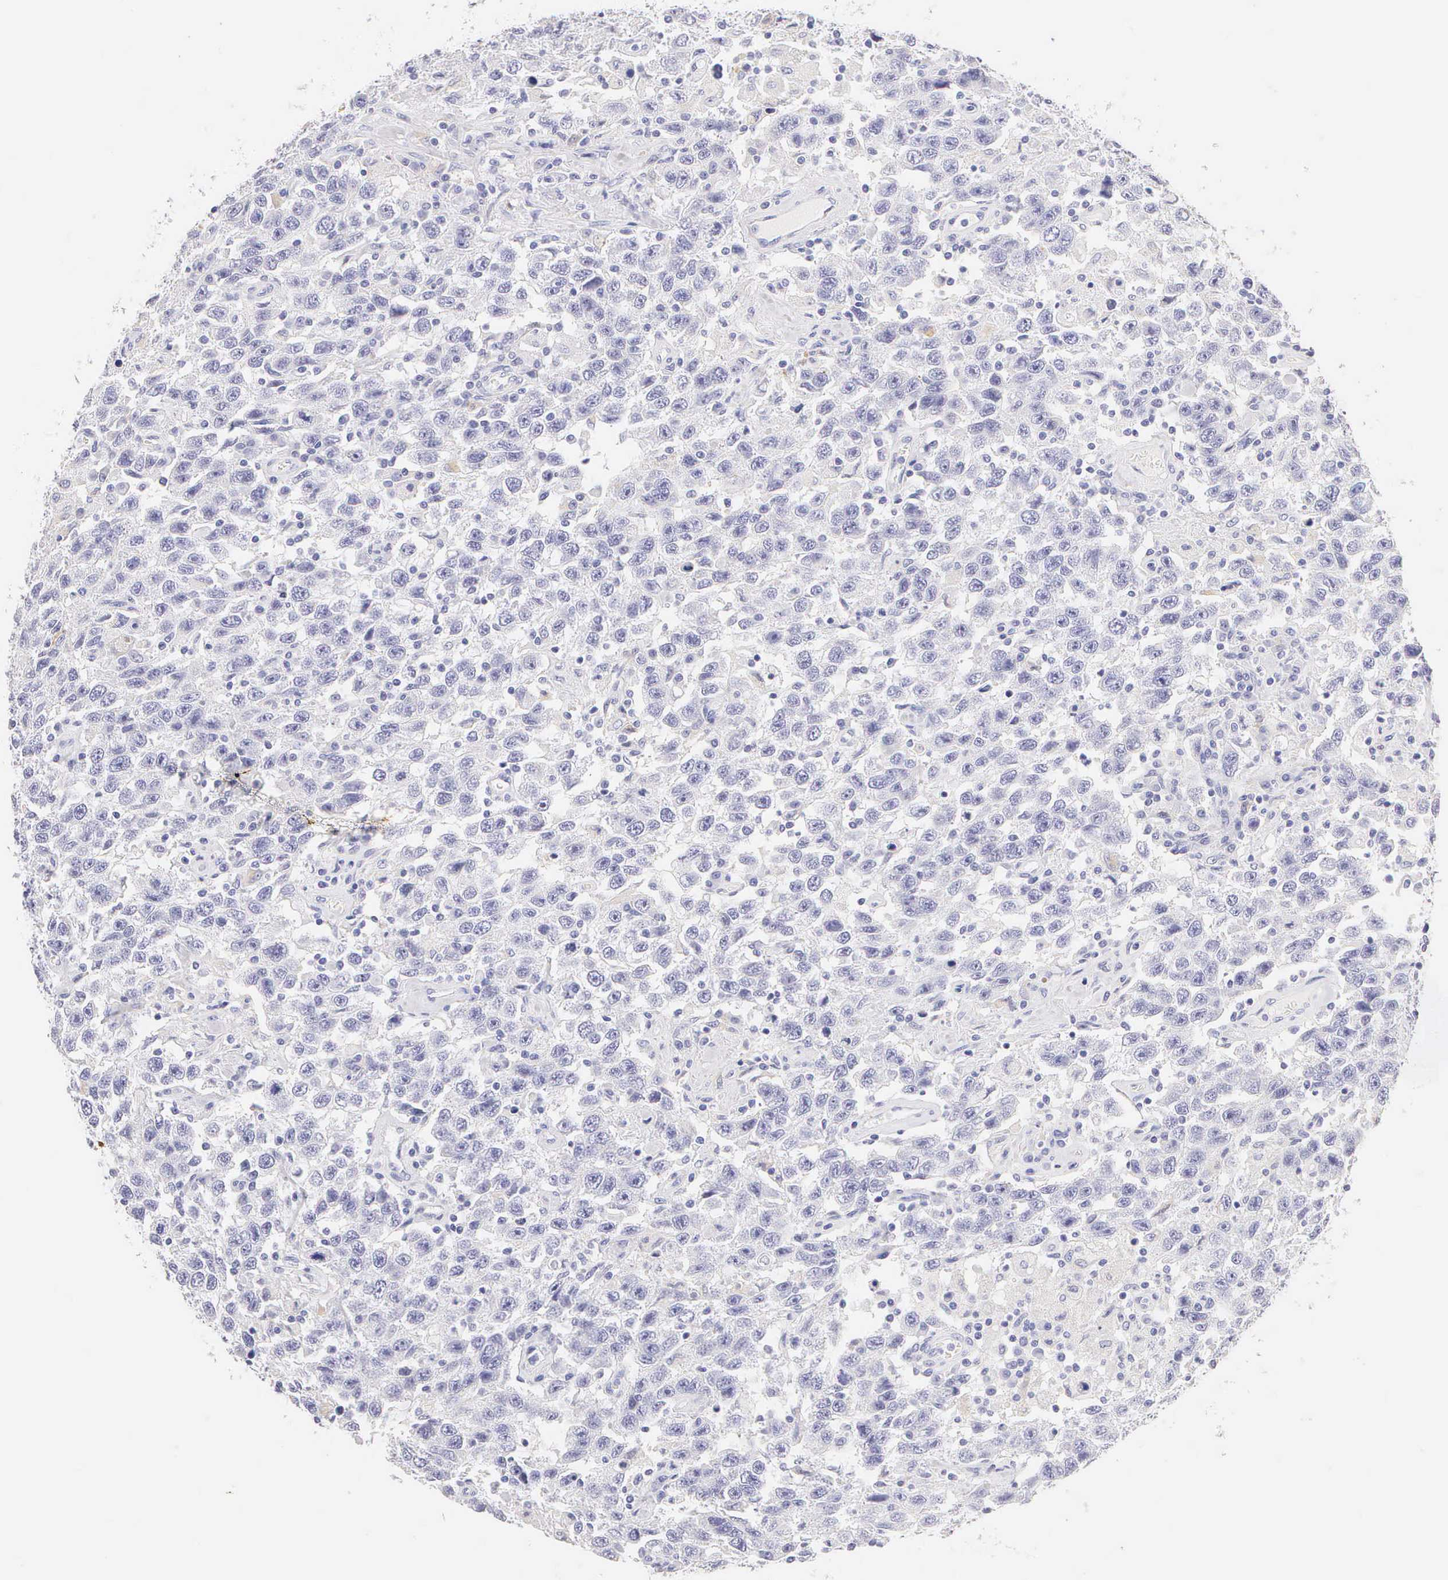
{"staining": {"intensity": "negative", "quantity": "none", "location": "none"}, "tissue": "testis cancer", "cell_type": "Tumor cells", "image_type": "cancer", "snomed": [{"axis": "morphology", "description": "Seminoma, NOS"}, {"axis": "topography", "description": "Testis"}], "caption": "Seminoma (testis) was stained to show a protein in brown. There is no significant expression in tumor cells.", "gene": "KRT17", "patient": {"sex": "male", "age": 41}}